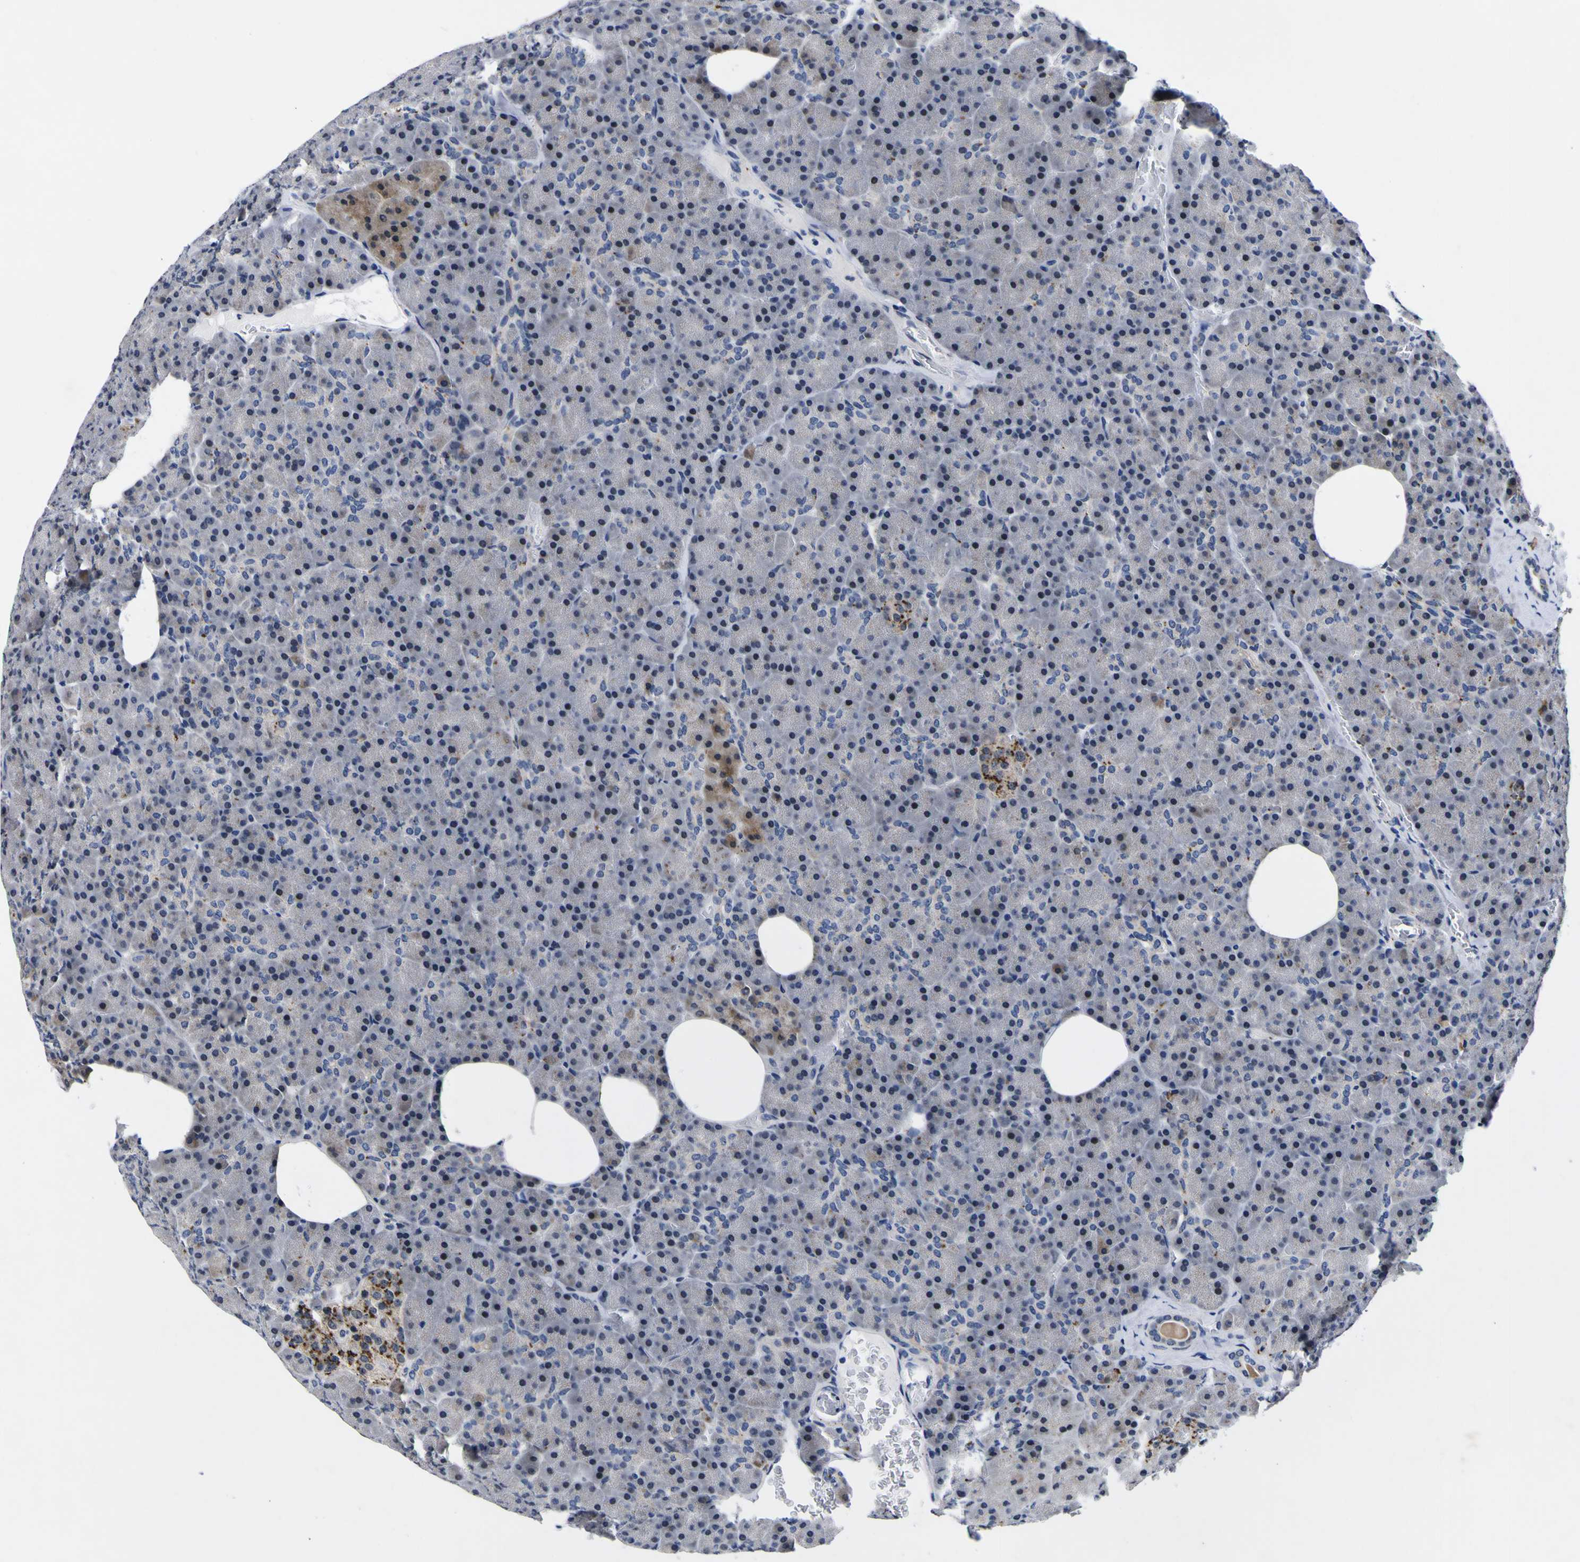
{"staining": {"intensity": "moderate", "quantity": "<25%", "location": "cytoplasmic/membranous"}, "tissue": "pancreas", "cell_type": "Exocrine glandular cells", "image_type": "normal", "snomed": [{"axis": "morphology", "description": "Normal tissue, NOS"}, {"axis": "topography", "description": "Pancreas"}], "caption": "The image demonstrates immunohistochemical staining of unremarkable pancreas. There is moderate cytoplasmic/membranous expression is identified in about <25% of exocrine glandular cells. Immunohistochemistry (ihc) stains the protein of interest in brown and the nuclei are stained blue.", "gene": "IGFLR1", "patient": {"sex": "female", "age": 35}}